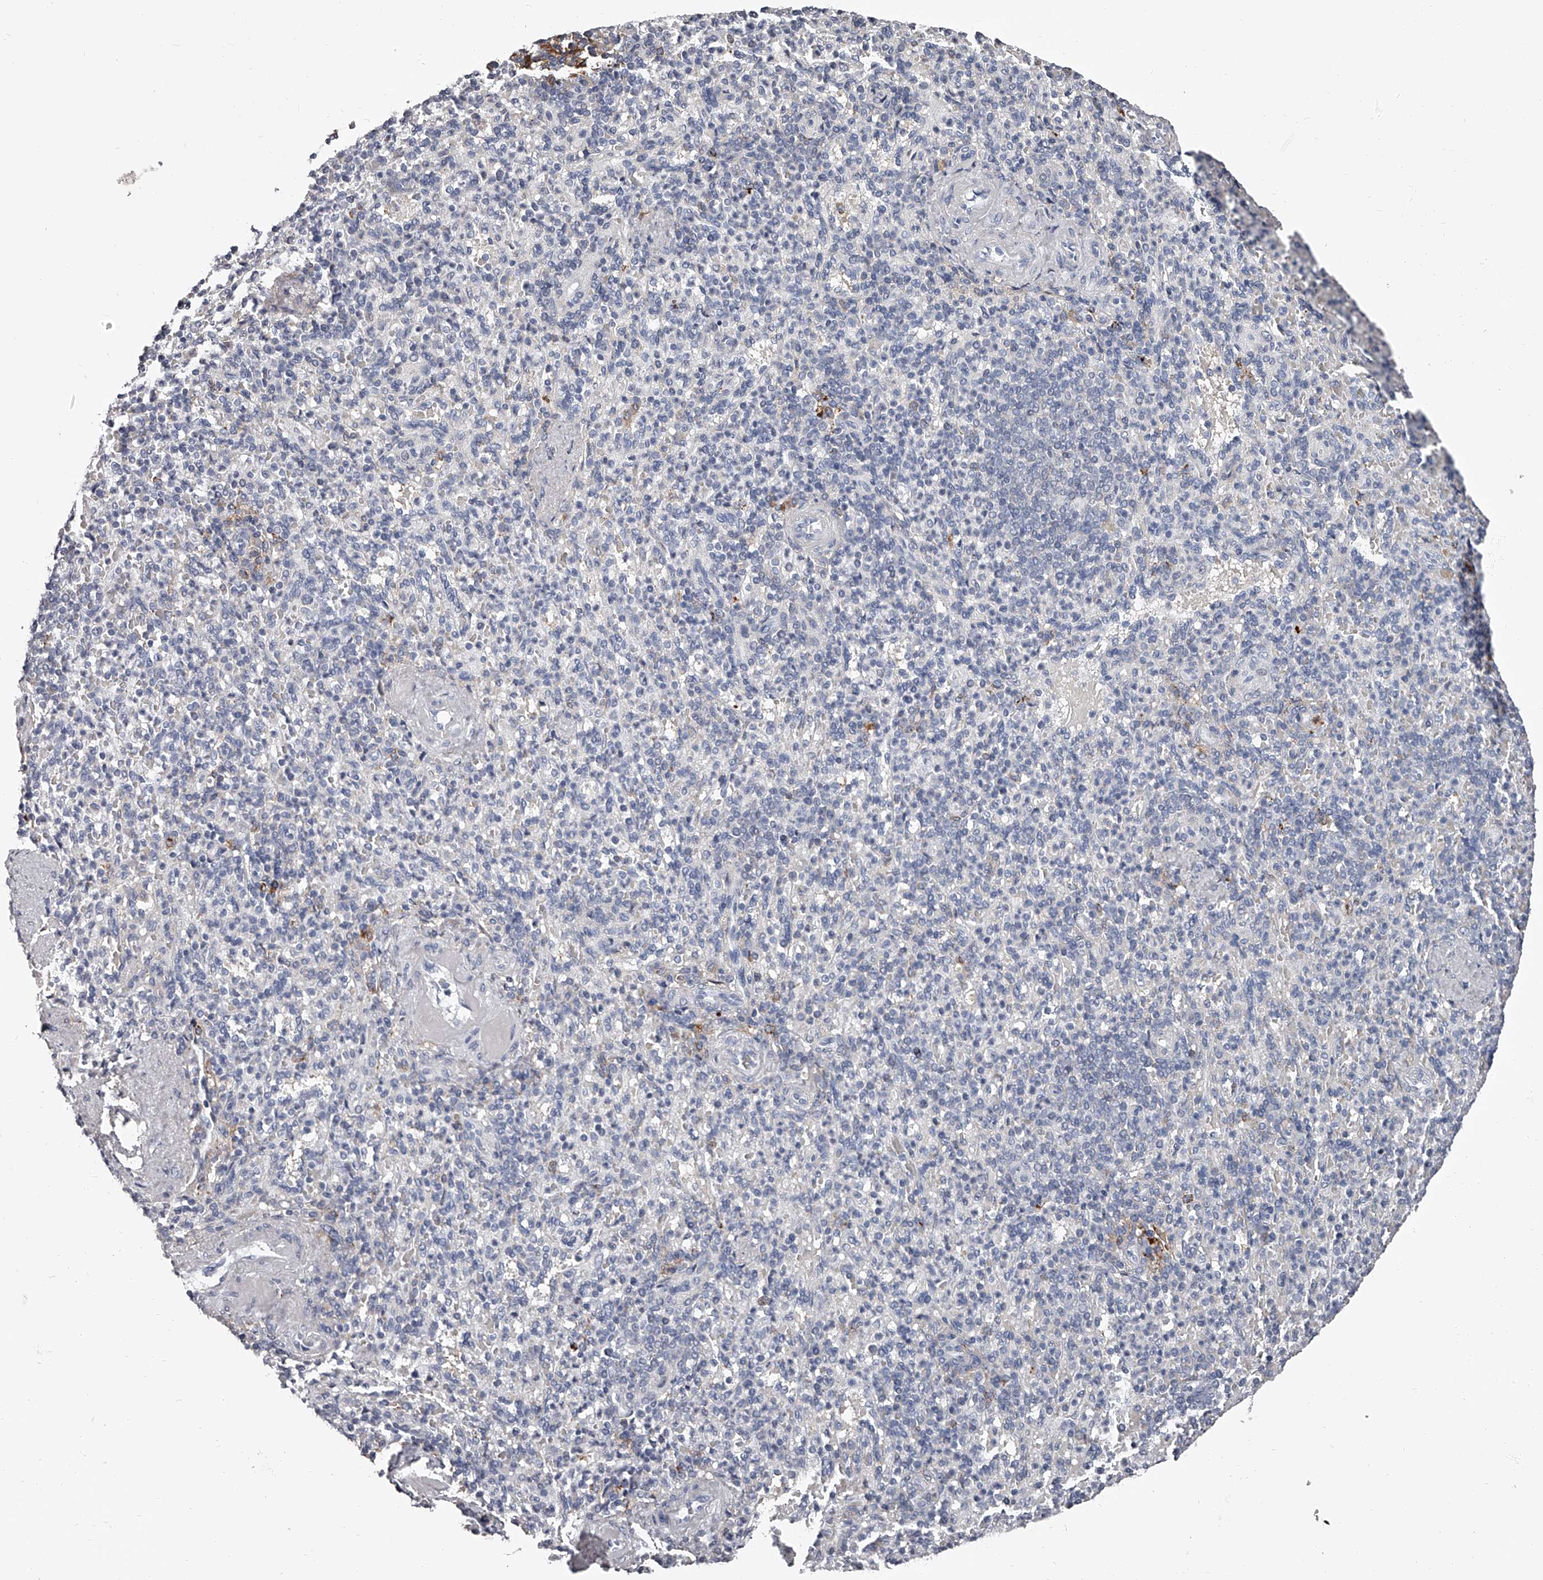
{"staining": {"intensity": "negative", "quantity": "none", "location": "none"}, "tissue": "spleen", "cell_type": "Cells in red pulp", "image_type": "normal", "snomed": [{"axis": "morphology", "description": "Normal tissue, NOS"}, {"axis": "topography", "description": "Spleen"}], "caption": "The immunohistochemistry micrograph has no significant expression in cells in red pulp of spleen. The staining was performed using DAB (3,3'-diaminobenzidine) to visualize the protein expression in brown, while the nuclei were stained in blue with hematoxylin (Magnification: 20x).", "gene": "PACSIN1", "patient": {"sex": "female", "age": 74}}